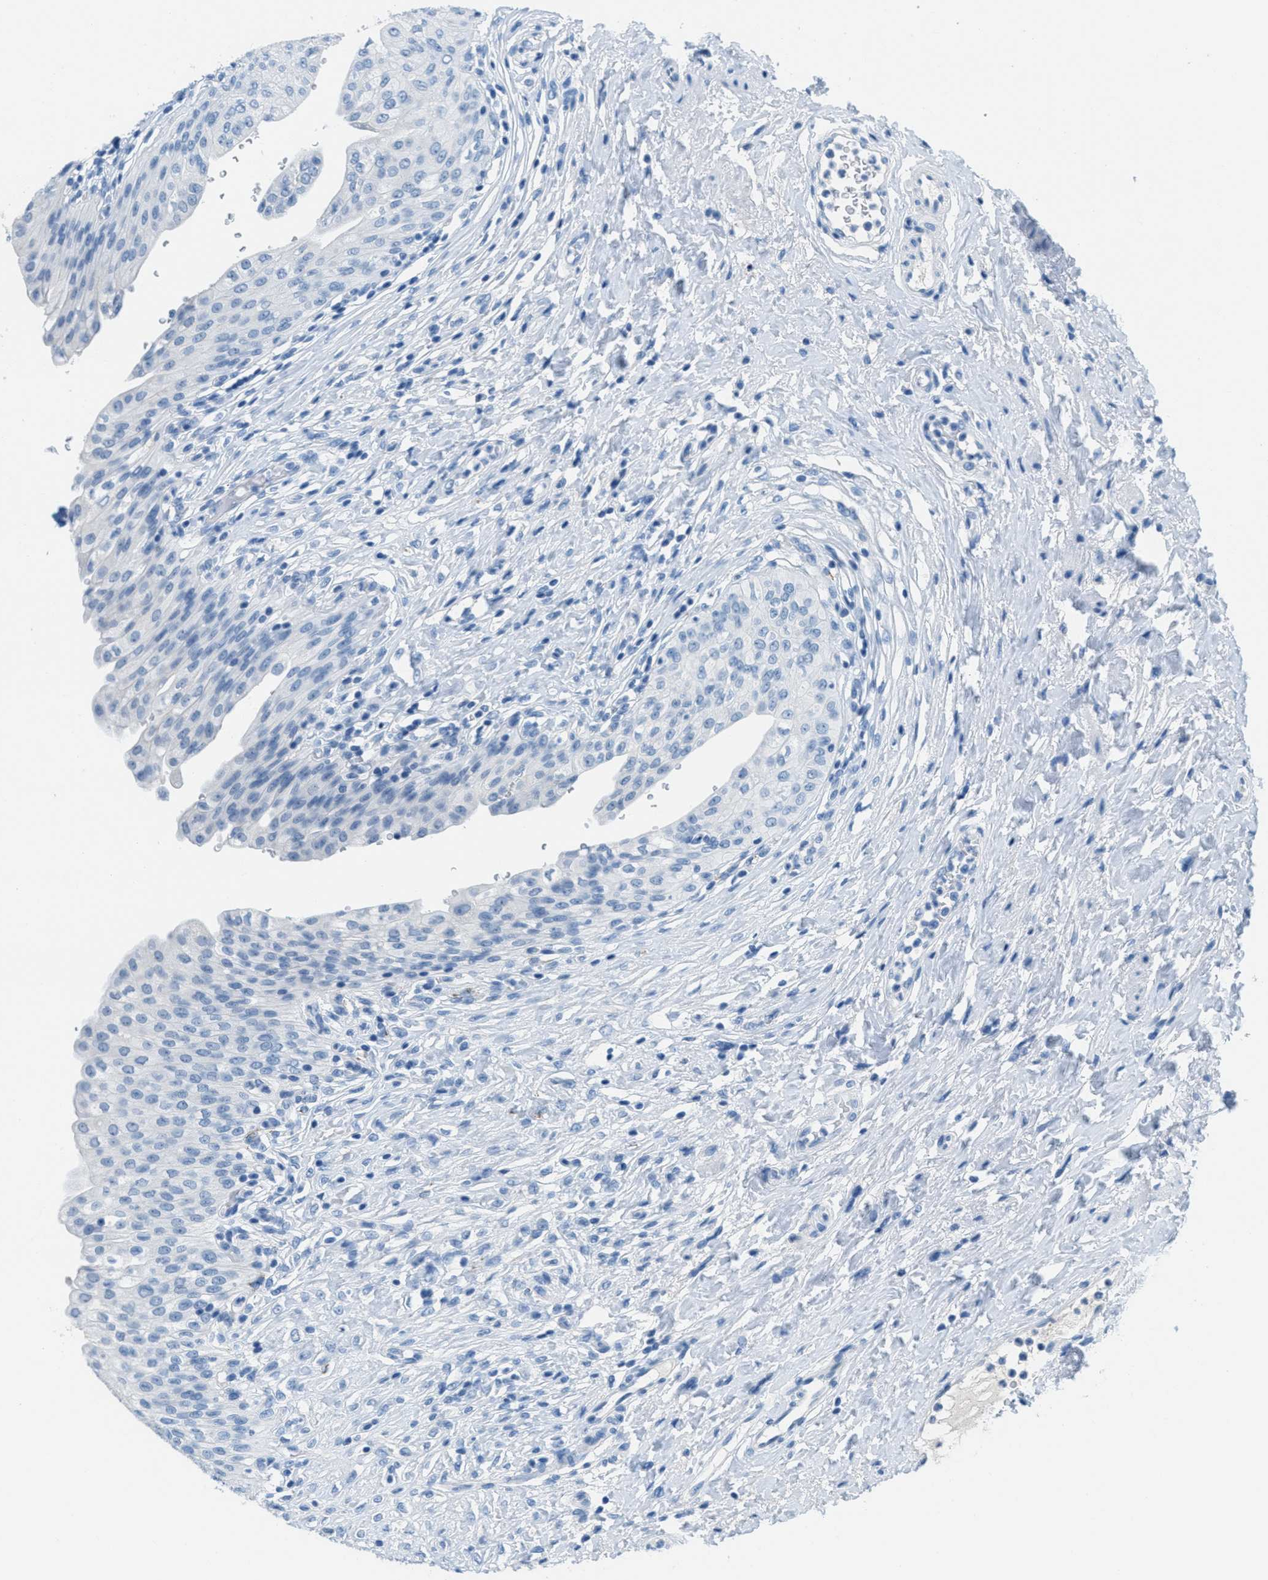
{"staining": {"intensity": "negative", "quantity": "none", "location": "none"}, "tissue": "urinary bladder", "cell_type": "Urothelial cells", "image_type": "normal", "snomed": [{"axis": "morphology", "description": "Urothelial carcinoma, High grade"}, {"axis": "topography", "description": "Urinary bladder"}], "caption": "Urinary bladder stained for a protein using IHC displays no positivity urothelial cells.", "gene": "MGARP", "patient": {"sex": "male", "age": 46}}